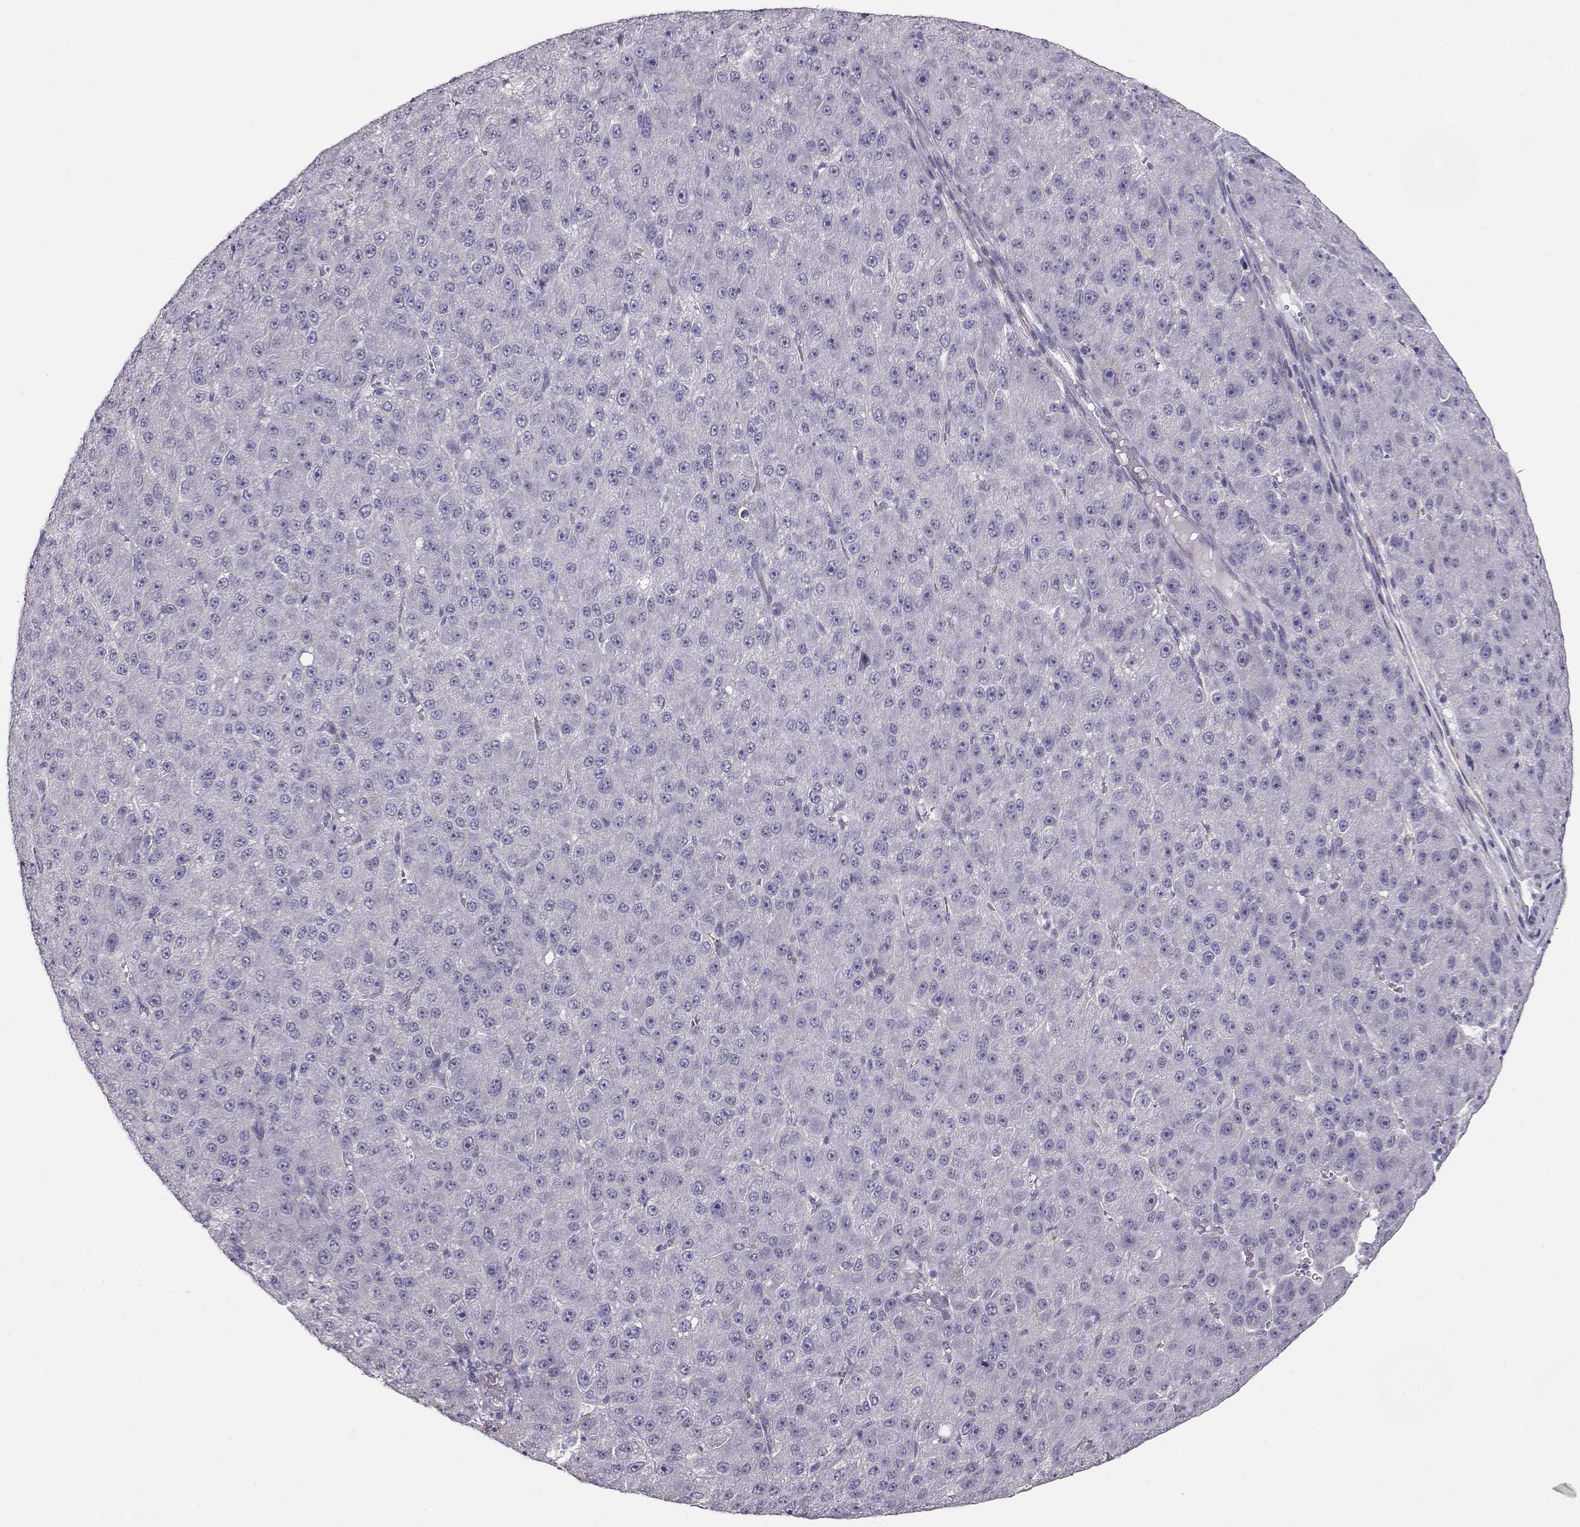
{"staining": {"intensity": "negative", "quantity": "none", "location": "none"}, "tissue": "liver cancer", "cell_type": "Tumor cells", "image_type": "cancer", "snomed": [{"axis": "morphology", "description": "Carcinoma, Hepatocellular, NOS"}, {"axis": "topography", "description": "Liver"}], "caption": "A histopathology image of liver cancer (hepatocellular carcinoma) stained for a protein reveals no brown staining in tumor cells.", "gene": "RBM44", "patient": {"sex": "male", "age": 67}}